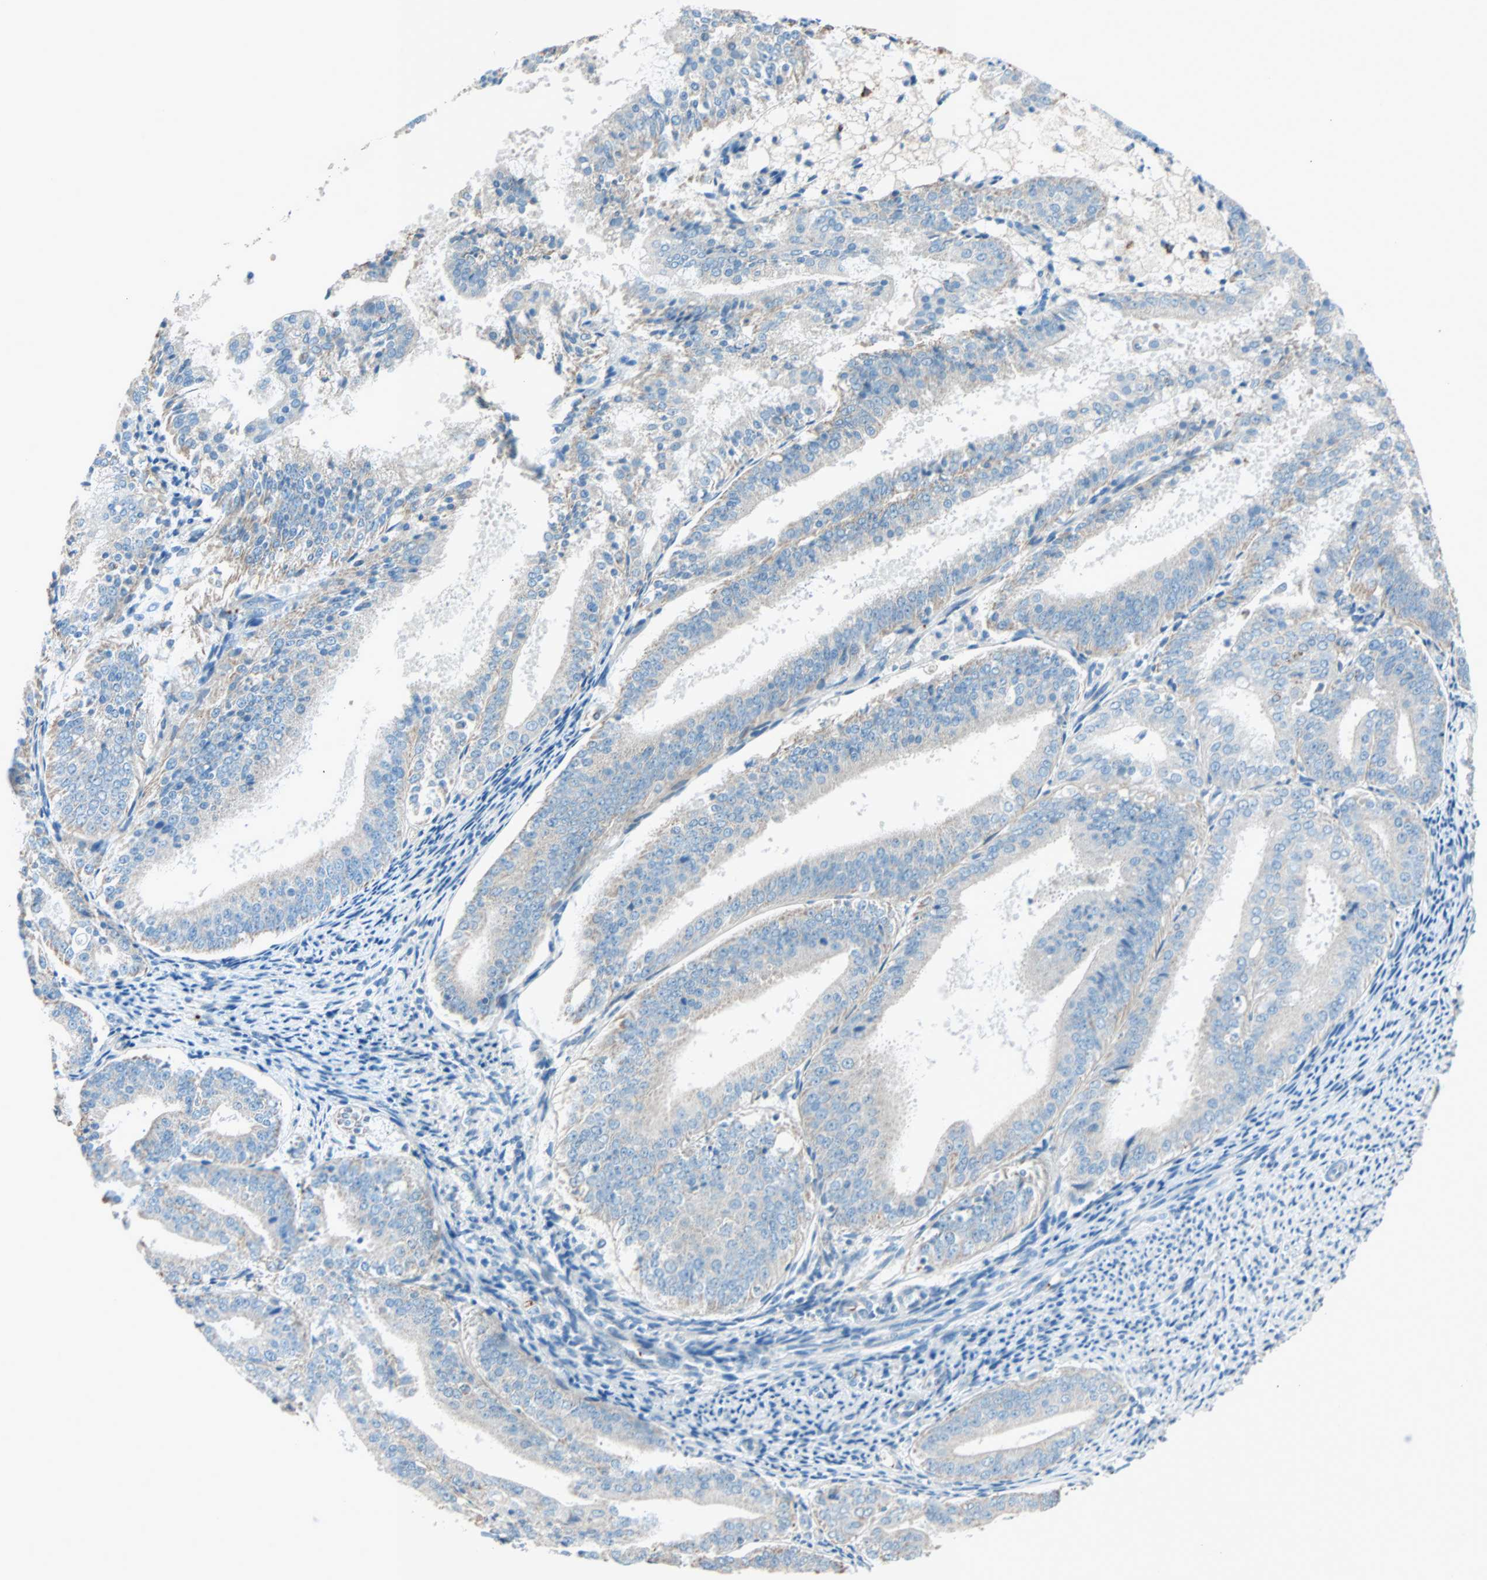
{"staining": {"intensity": "moderate", "quantity": ">75%", "location": "cytoplasmic/membranous"}, "tissue": "endometrial cancer", "cell_type": "Tumor cells", "image_type": "cancer", "snomed": [{"axis": "morphology", "description": "Adenocarcinoma, NOS"}, {"axis": "topography", "description": "Endometrium"}], "caption": "Protein staining of endometrial cancer tissue shows moderate cytoplasmic/membranous positivity in approximately >75% of tumor cells.", "gene": "LY6G6F", "patient": {"sex": "female", "age": 63}}